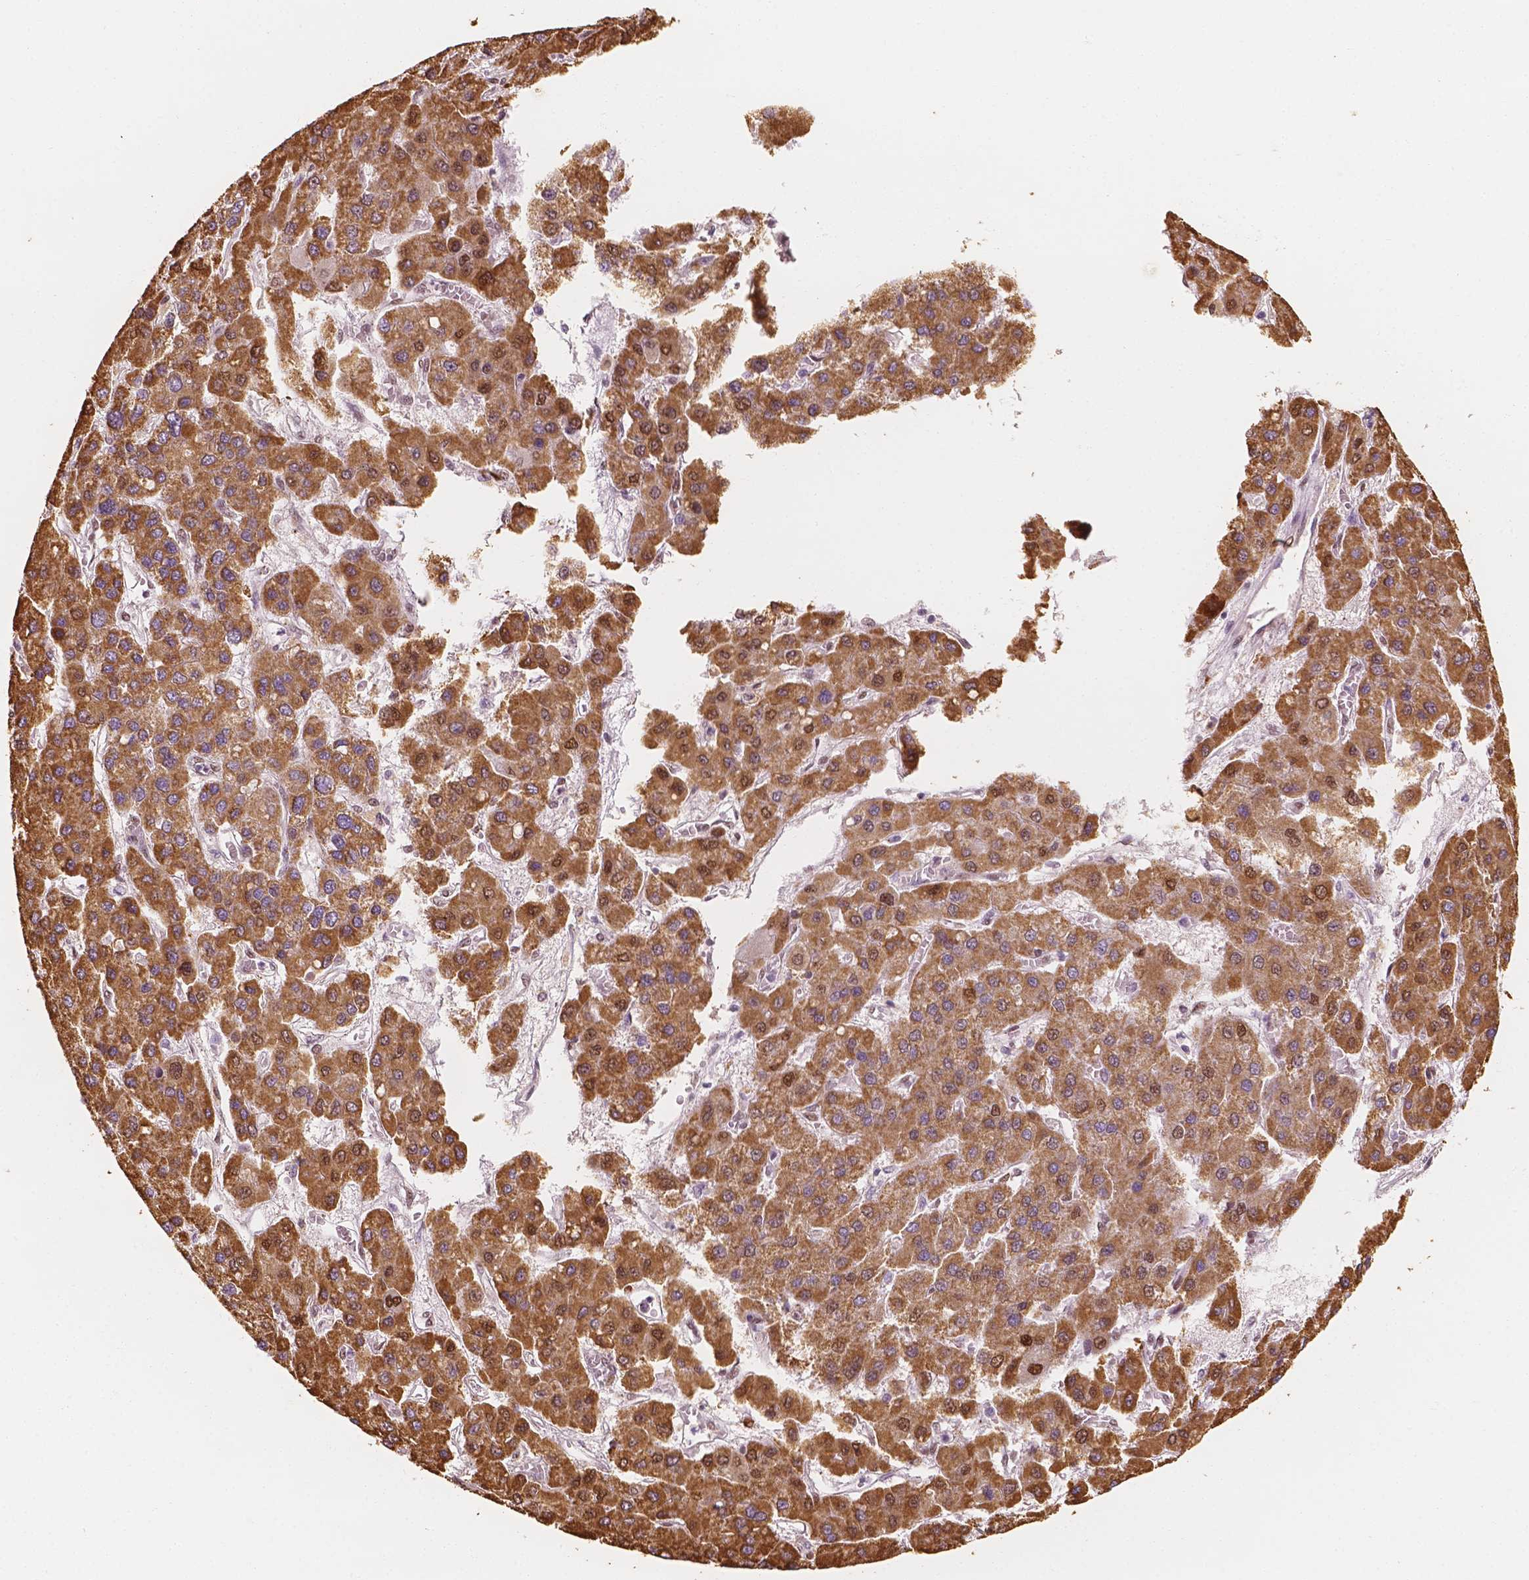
{"staining": {"intensity": "moderate", "quantity": ">75%", "location": "cytoplasmic/membranous"}, "tissue": "liver cancer", "cell_type": "Tumor cells", "image_type": "cancer", "snomed": [{"axis": "morphology", "description": "Carcinoma, Hepatocellular, NOS"}, {"axis": "topography", "description": "Liver"}], "caption": "High-magnification brightfield microscopy of liver cancer stained with DAB (3,3'-diaminobenzidine) (brown) and counterstained with hematoxylin (blue). tumor cells exhibit moderate cytoplasmic/membranous positivity is present in about>75% of cells.", "gene": "TBC1D17", "patient": {"sex": "female", "age": 41}}